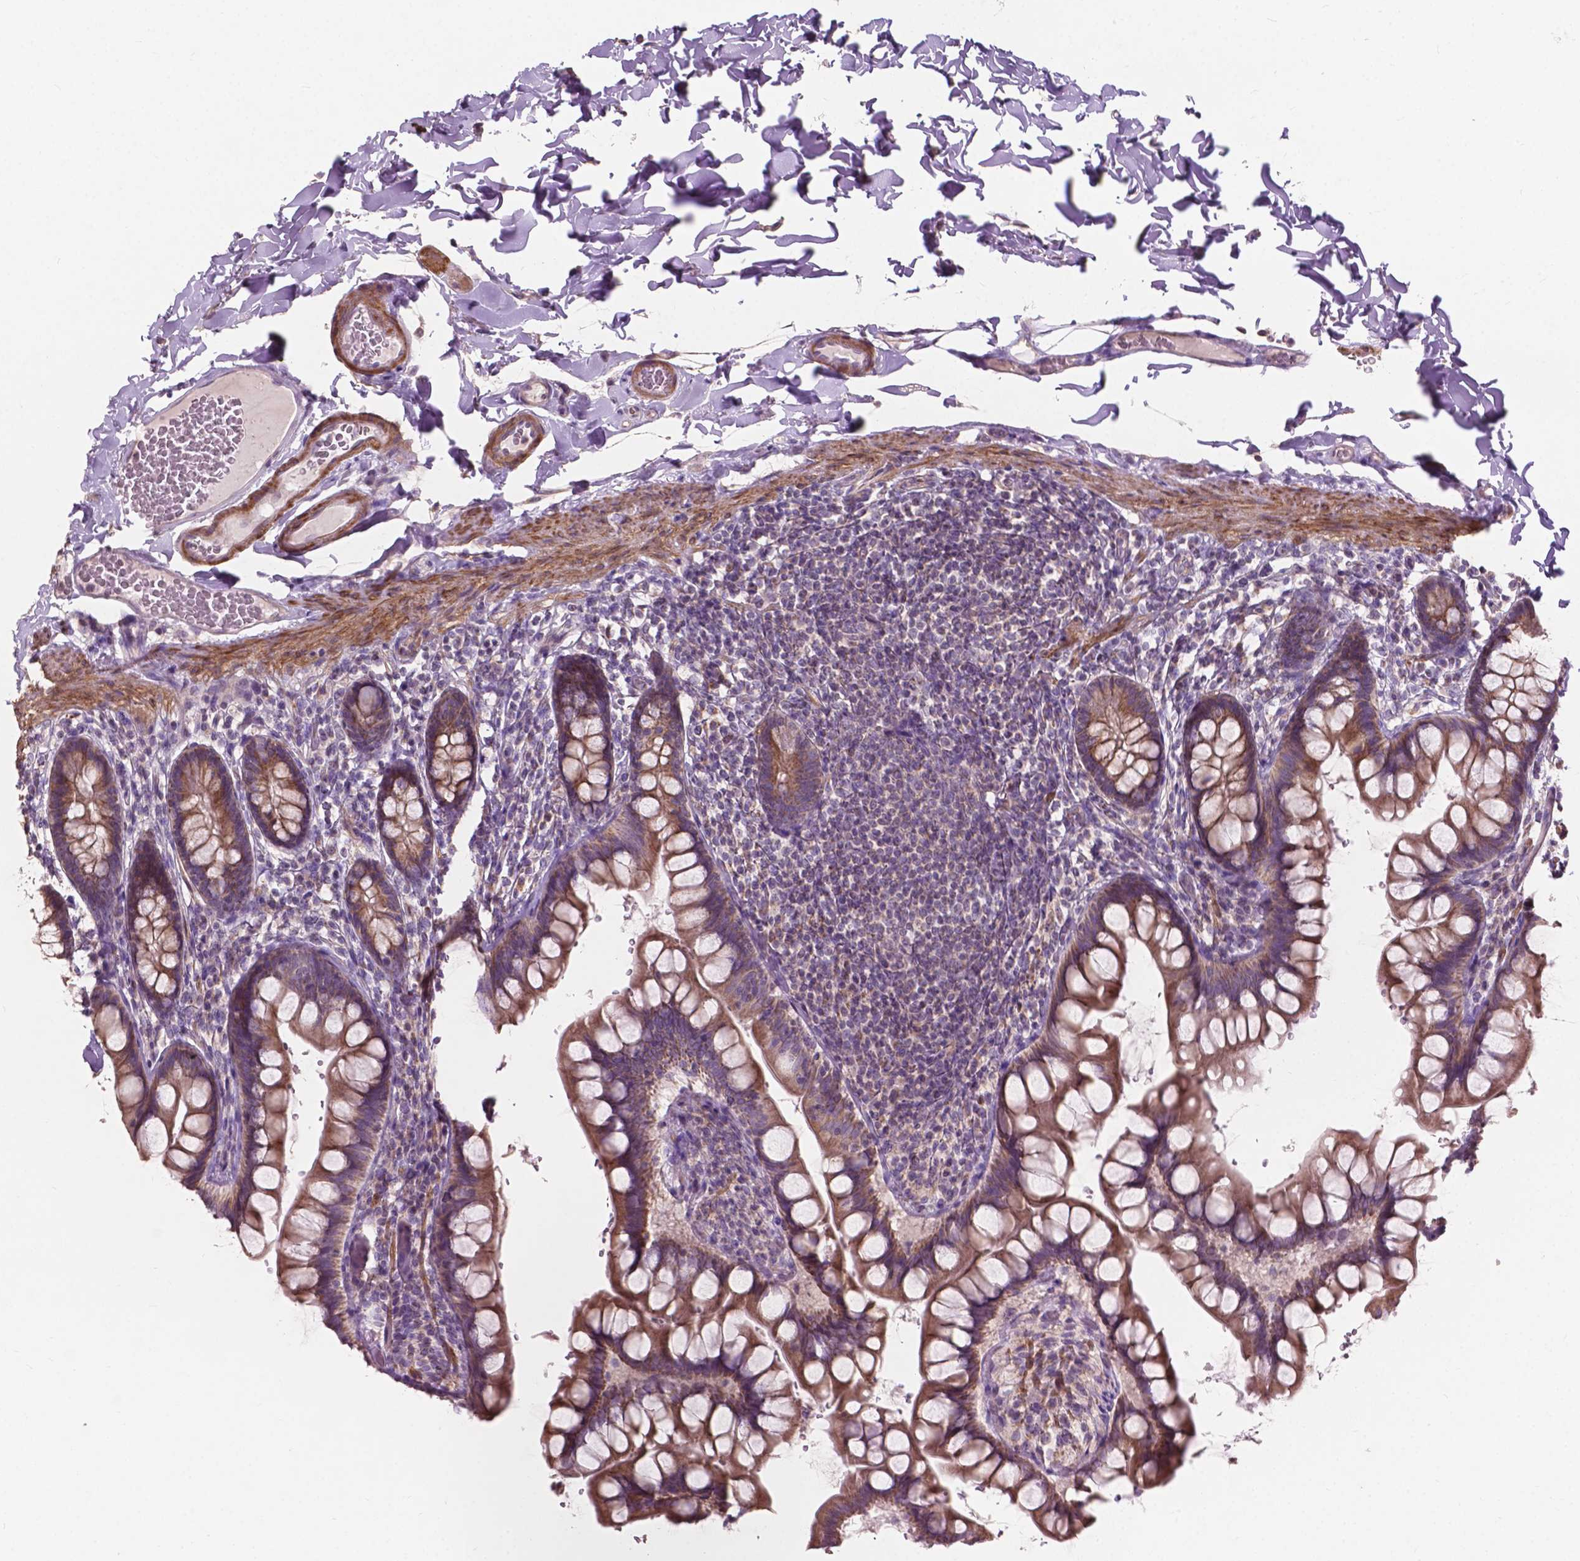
{"staining": {"intensity": "moderate", "quantity": ">75%", "location": "cytoplasmic/membranous"}, "tissue": "small intestine", "cell_type": "Glandular cells", "image_type": "normal", "snomed": [{"axis": "morphology", "description": "Normal tissue, NOS"}, {"axis": "topography", "description": "Small intestine"}], "caption": "An image of small intestine stained for a protein displays moderate cytoplasmic/membranous brown staining in glandular cells. The staining is performed using DAB brown chromogen to label protein expression. The nuclei are counter-stained blue using hematoxylin.", "gene": "NDUFA10", "patient": {"sex": "male", "age": 70}}